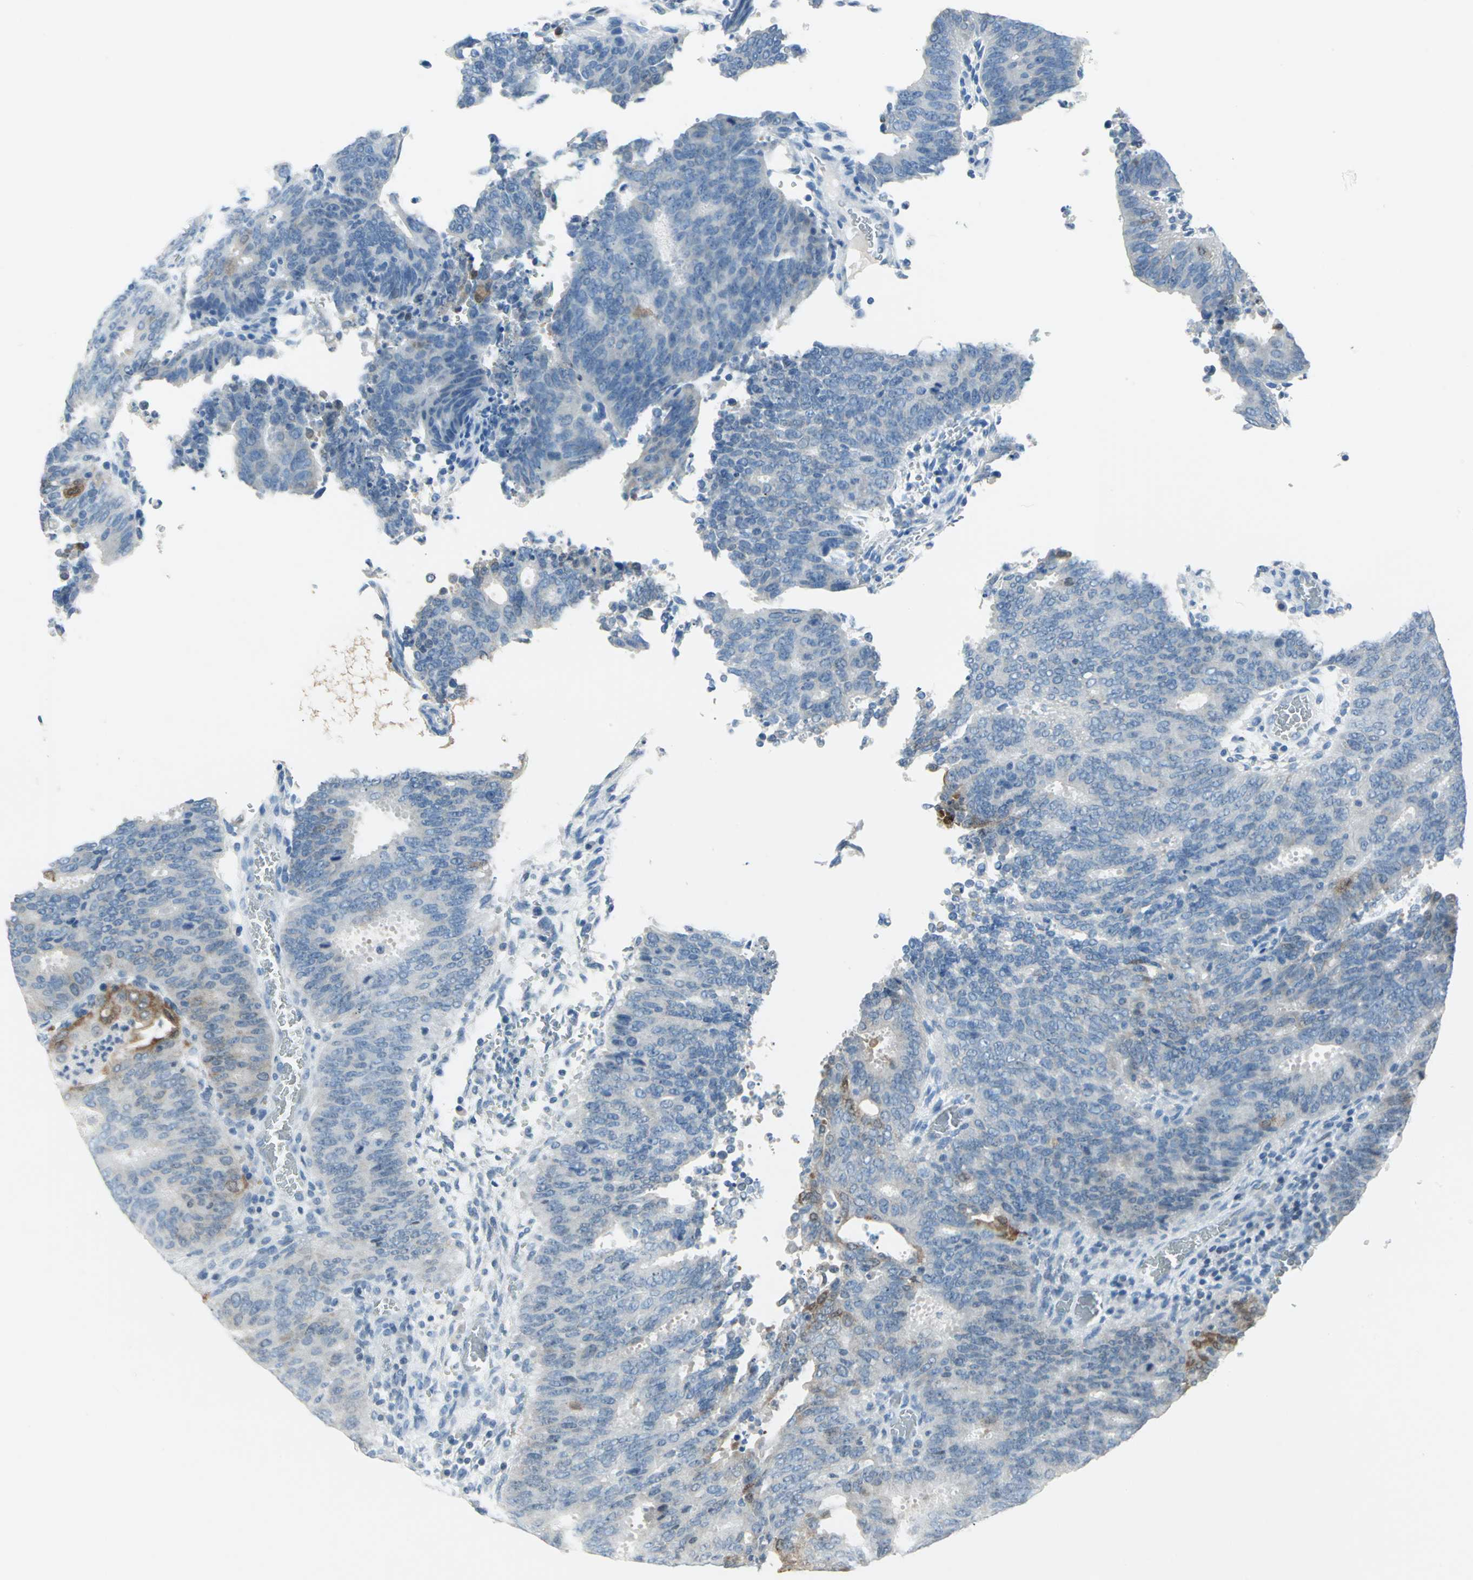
{"staining": {"intensity": "moderate", "quantity": ">75%", "location": "cytoplasmic/membranous,nuclear"}, "tissue": "cervical cancer", "cell_type": "Tumor cells", "image_type": "cancer", "snomed": [{"axis": "morphology", "description": "Adenocarcinoma, NOS"}, {"axis": "topography", "description": "Cervix"}], "caption": "Human cervical adenocarcinoma stained with a protein marker reveals moderate staining in tumor cells.", "gene": "SFN", "patient": {"sex": "female", "age": 44}}